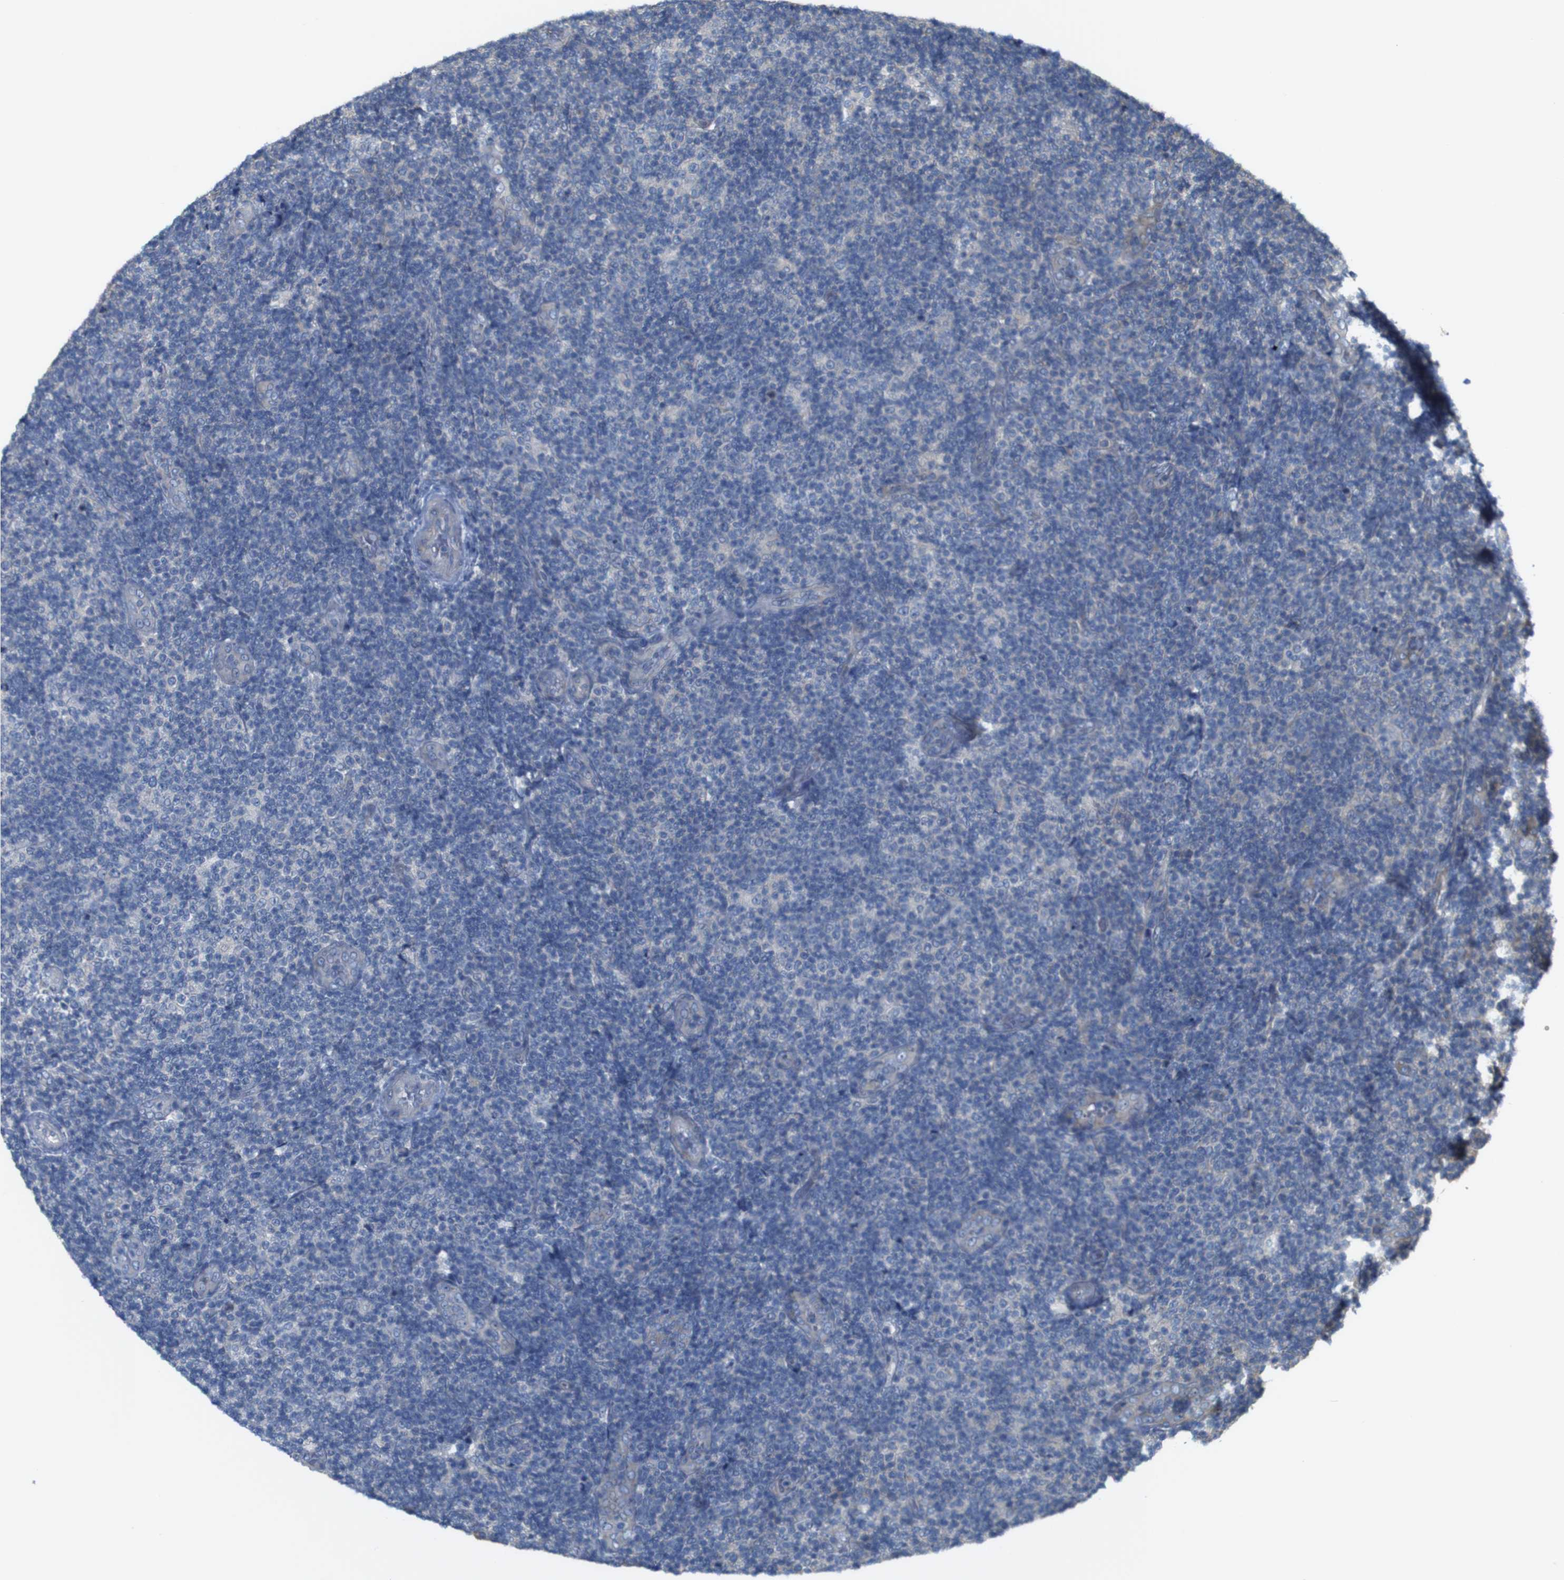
{"staining": {"intensity": "negative", "quantity": "none", "location": "none"}, "tissue": "lymphoma", "cell_type": "Tumor cells", "image_type": "cancer", "snomed": [{"axis": "morphology", "description": "Malignant lymphoma, non-Hodgkin's type, Low grade"}, {"axis": "topography", "description": "Lymph node"}], "caption": "Immunohistochemistry (IHC) micrograph of lymphoma stained for a protein (brown), which demonstrates no expression in tumor cells. Nuclei are stained in blue.", "gene": "MYEOV", "patient": {"sex": "male", "age": 83}}